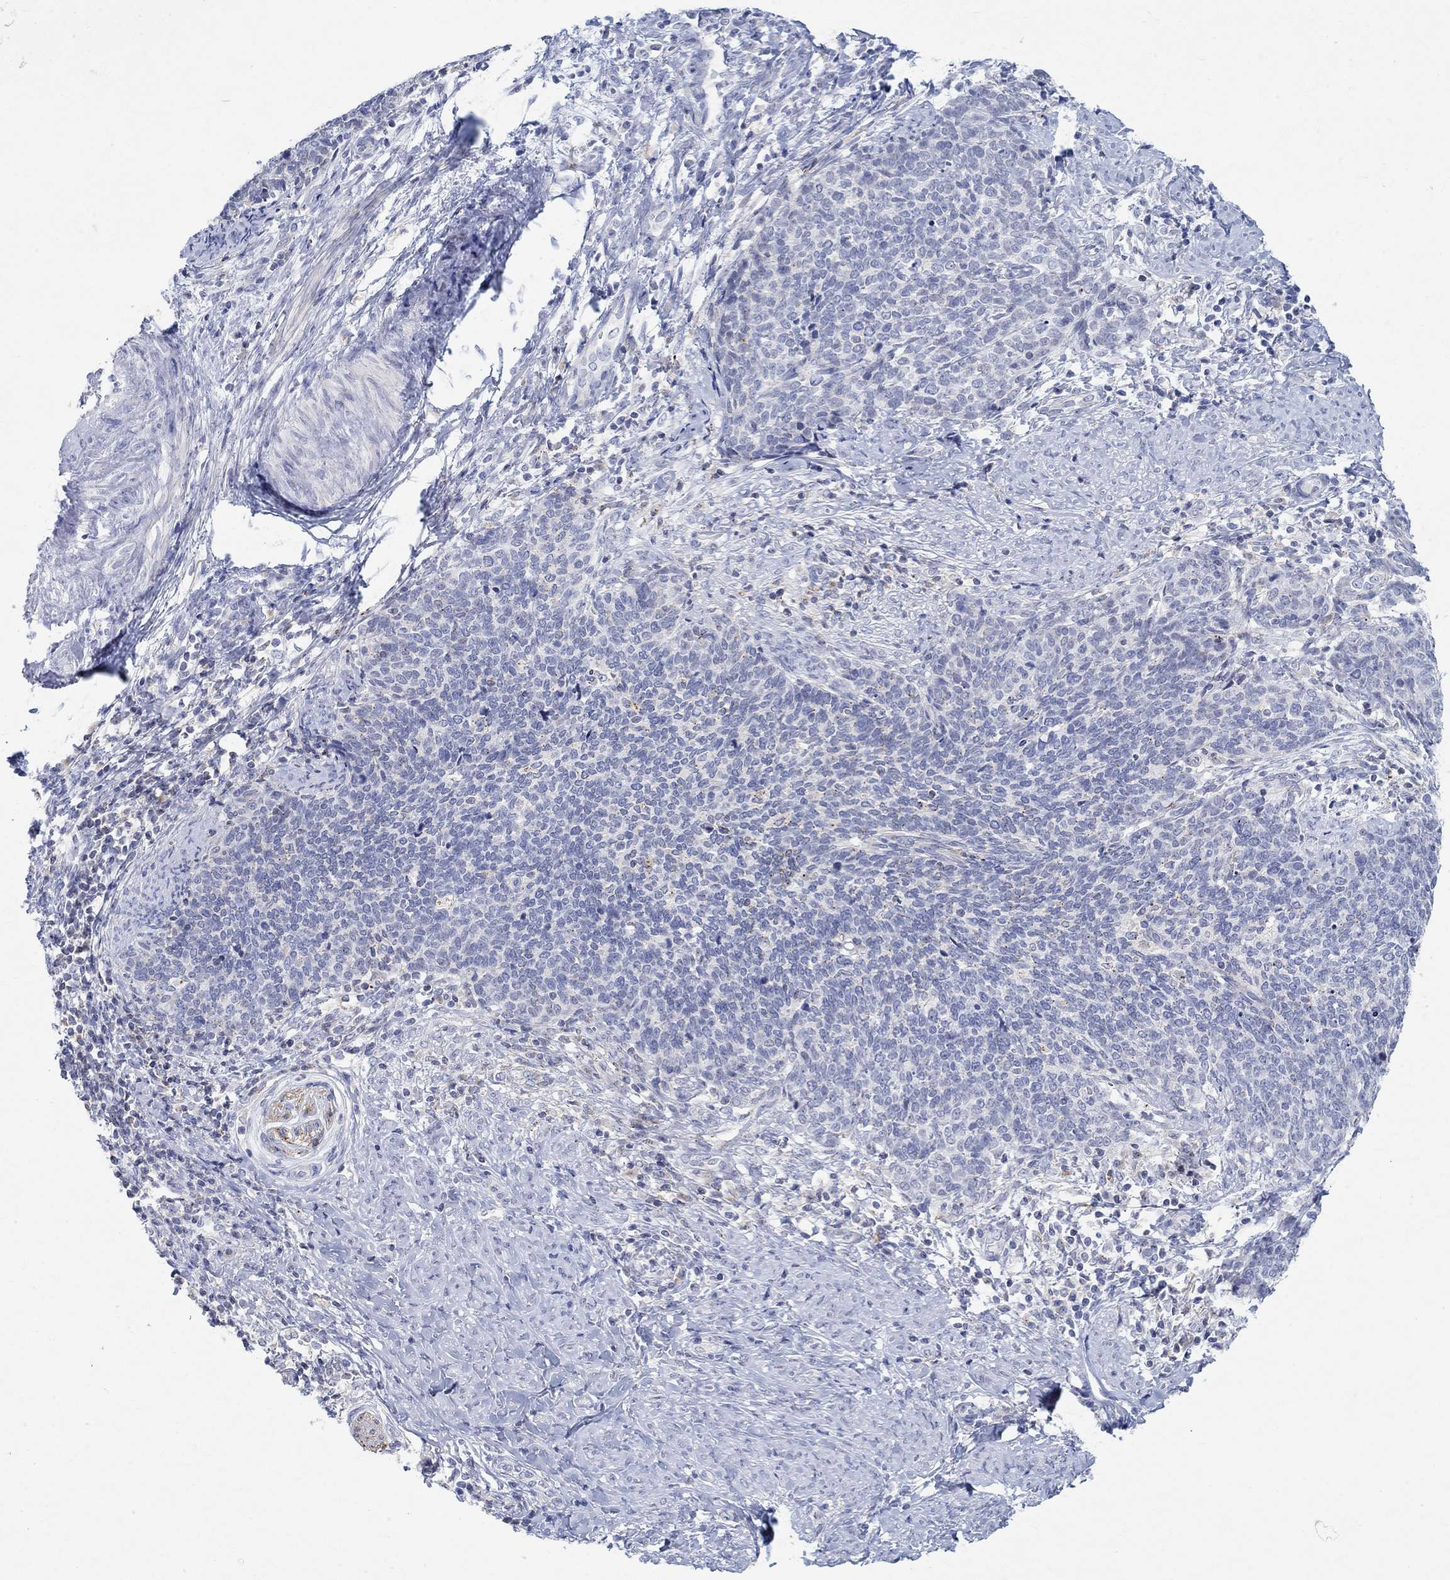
{"staining": {"intensity": "negative", "quantity": "none", "location": "none"}, "tissue": "cervical cancer", "cell_type": "Tumor cells", "image_type": "cancer", "snomed": [{"axis": "morphology", "description": "Normal tissue, NOS"}, {"axis": "morphology", "description": "Squamous cell carcinoma, NOS"}, {"axis": "topography", "description": "Cervix"}], "caption": "Tumor cells are negative for brown protein staining in squamous cell carcinoma (cervical). (Immunohistochemistry (ihc), brightfield microscopy, high magnification).", "gene": "NAV3", "patient": {"sex": "female", "age": 39}}